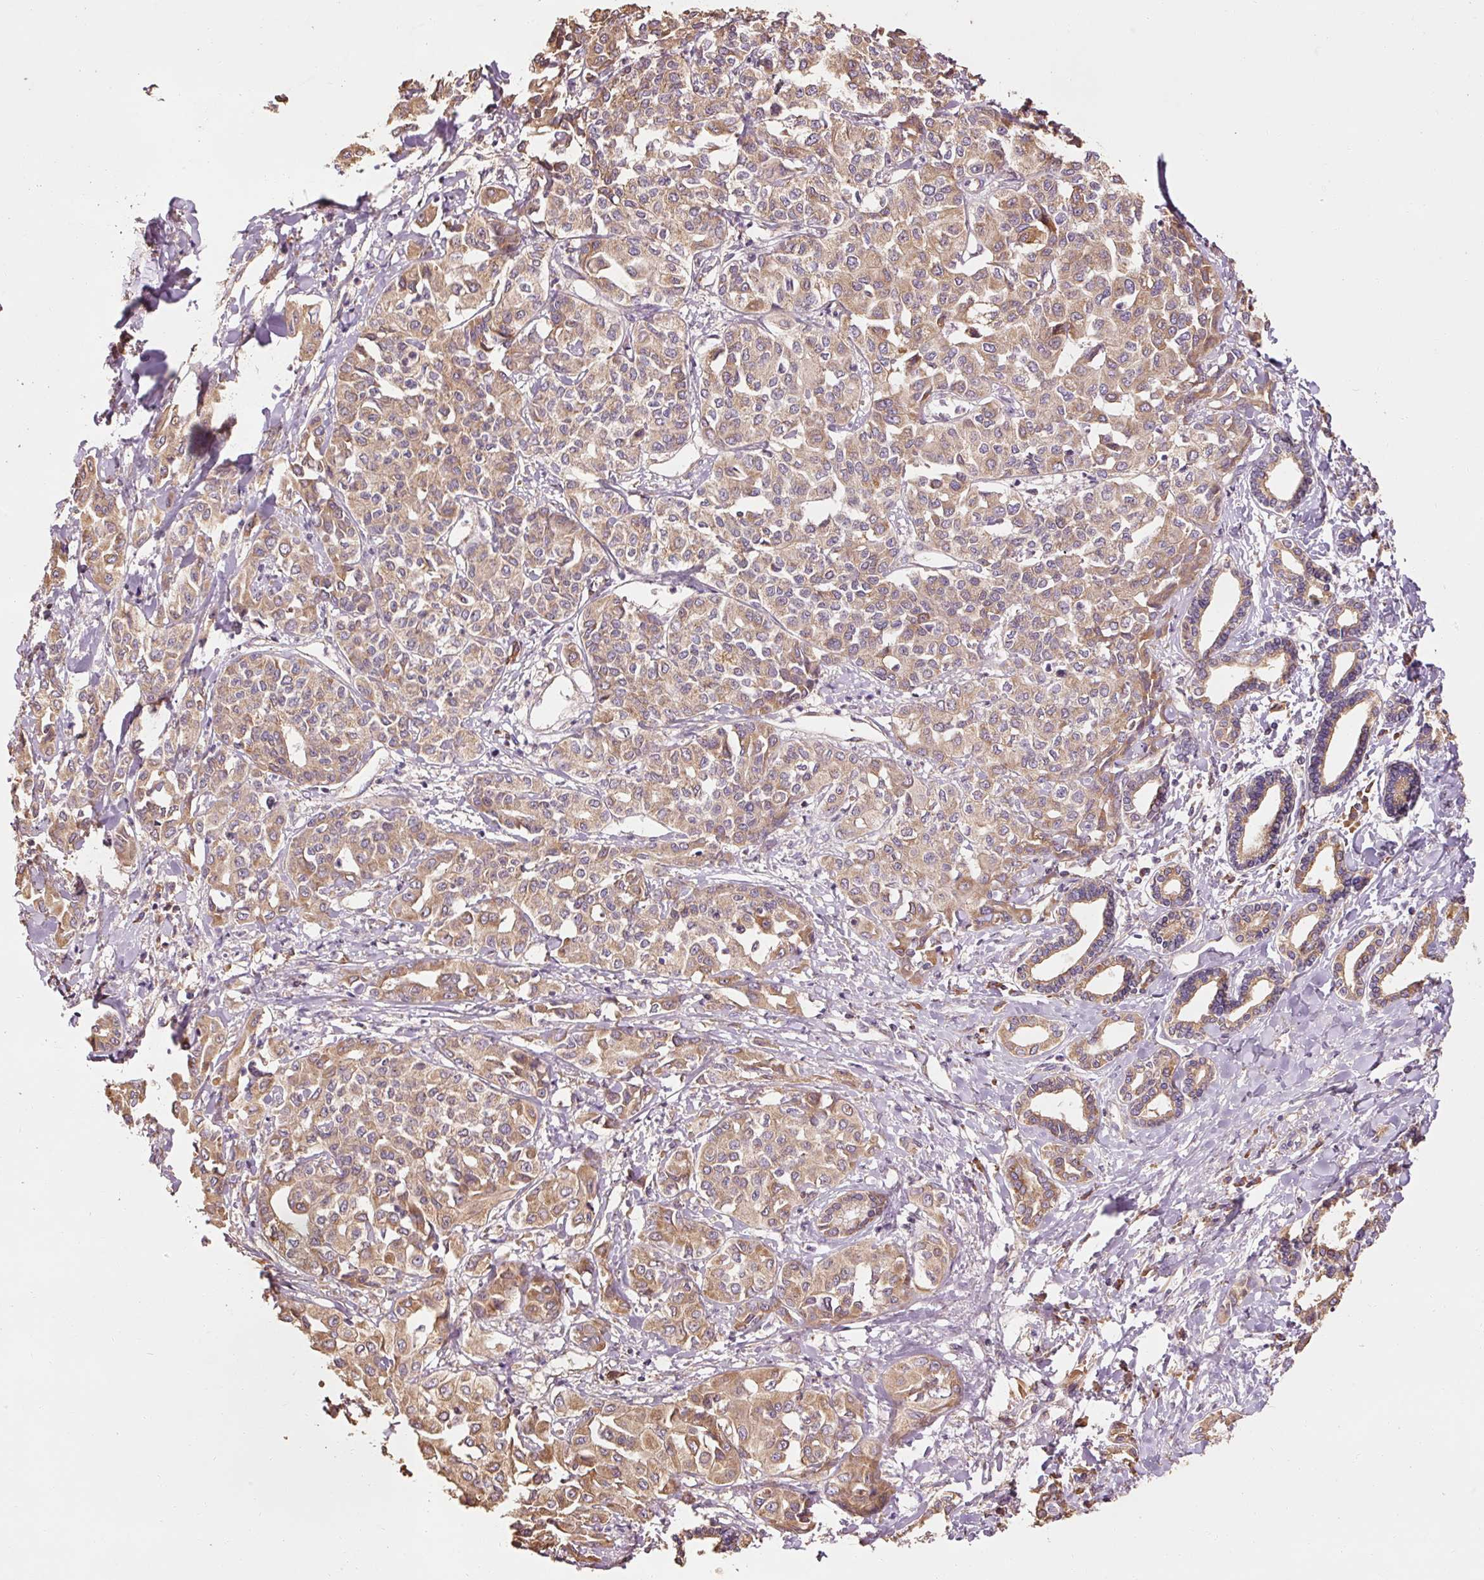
{"staining": {"intensity": "moderate", "quantity": ">75%", "location": "cytoplasmic/membranous"}, "tissue": "liver cancer", "cell_type": "Tumor cells", "image_type": "cancer", "snomed": [{"axis": "morphology", "description": "Cholangiocarcinoma"}, {"axis": "topography", "description": "Liver"}], "caption": "Liver cancer (cholangiocarcinoma) was stained to show a protein in brown. There is medium levels of moderate cytoplasmic/membranous positivity in about >75% of tumor cells.", "gene": "EFHC1", "patient": {"sex": "female", "age": 77}}